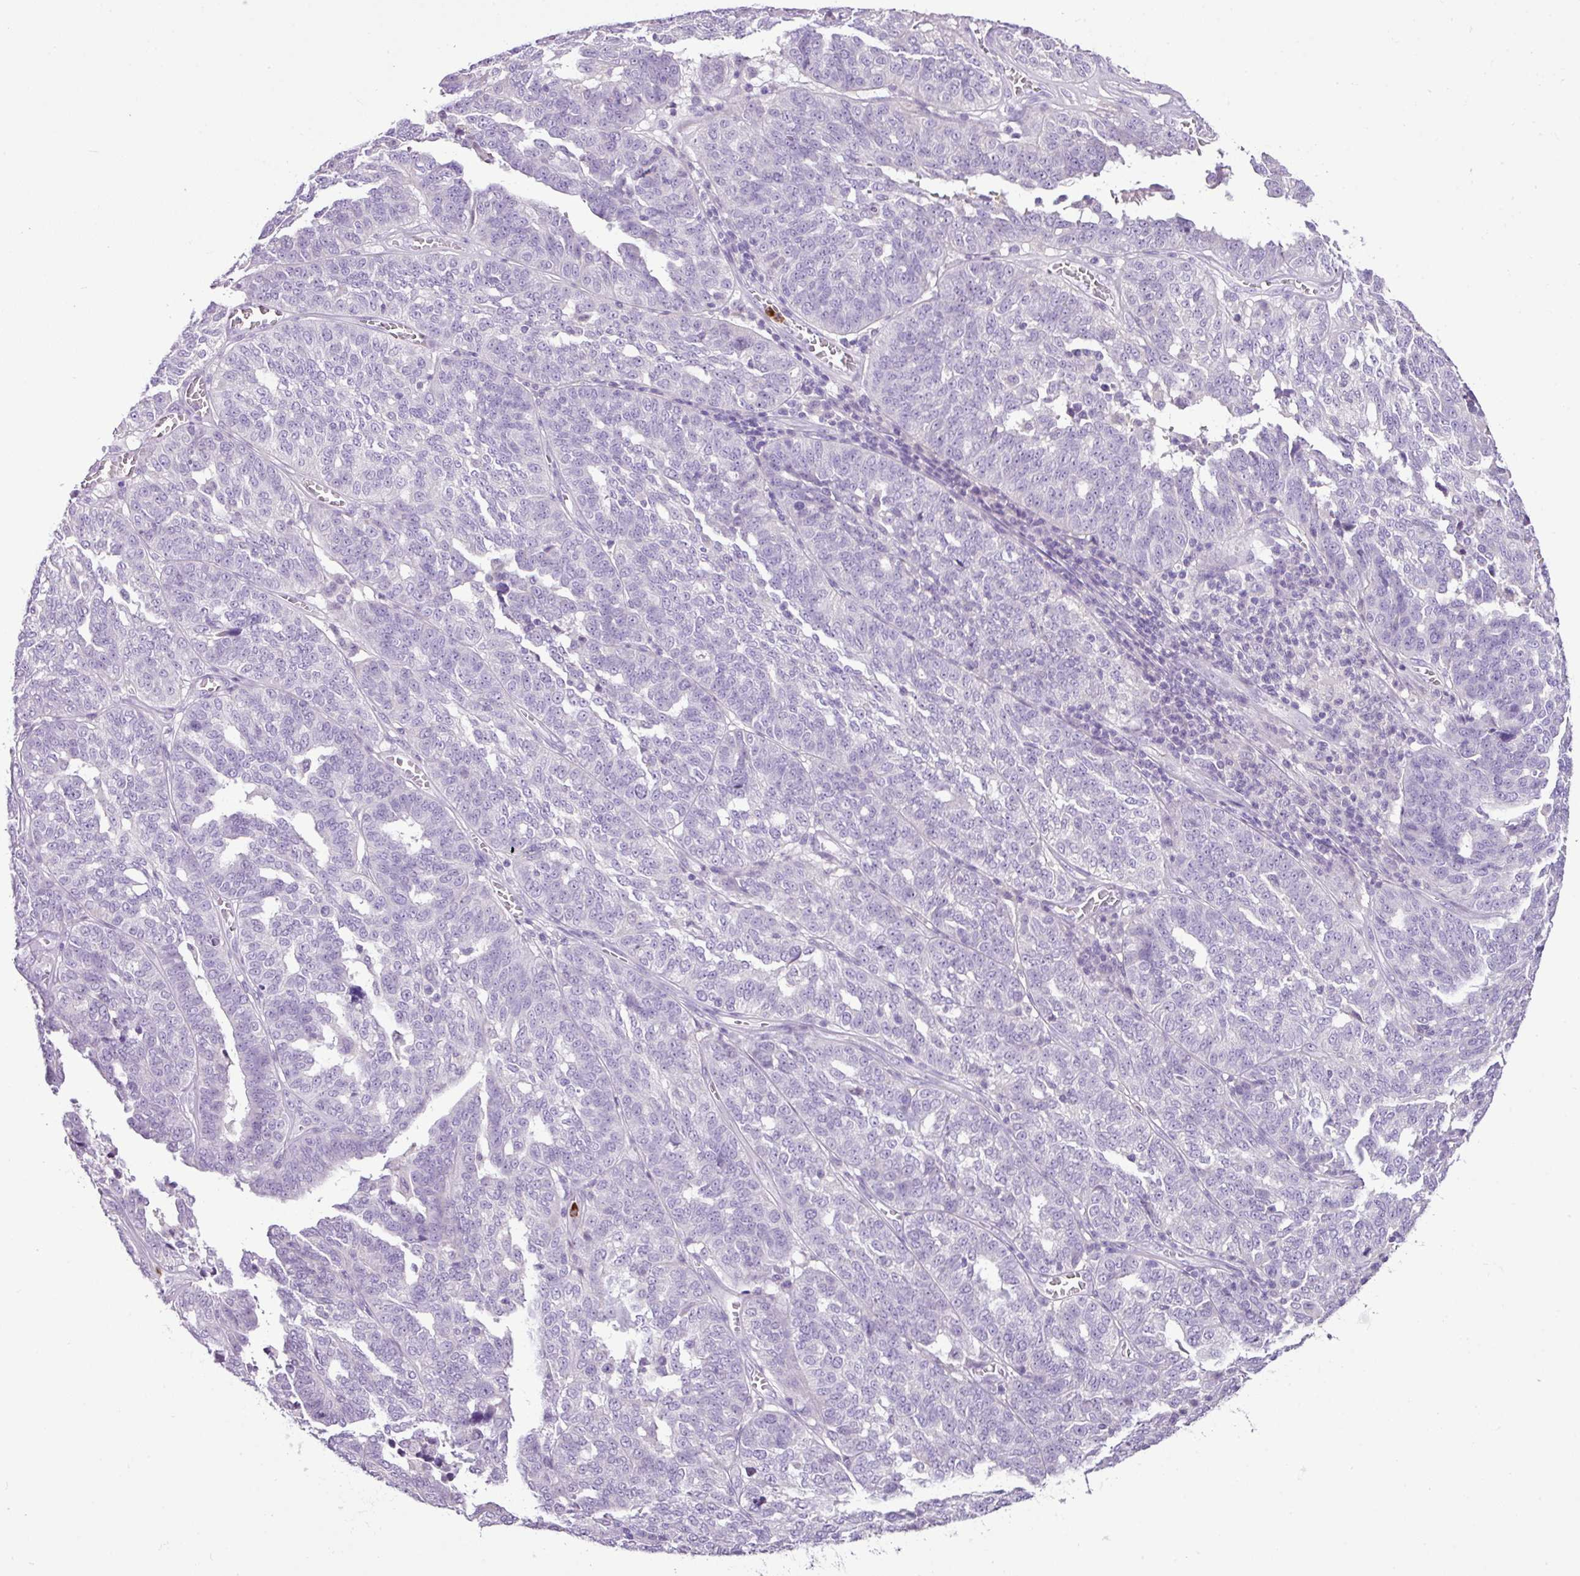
{"staining": {"intensity": "negative", "quantity": "none", "location": "none"}, "tissue": "ovarian cancer", "cell_type": "Tumor cells", "image_type": "cancer", "snomed": [{"axis": "morphology", "description": "Cystadenocarcinoma, serous, NOS"}, {"axis": "topography", "description": "Ovary"}], "caption": "The immunohistochemistry (IHC) image has no significant staining in tumor cells of ovarian cancer tissue.", "gene": "HTR3E", "patient": {"sex": "female", "age": 59}}